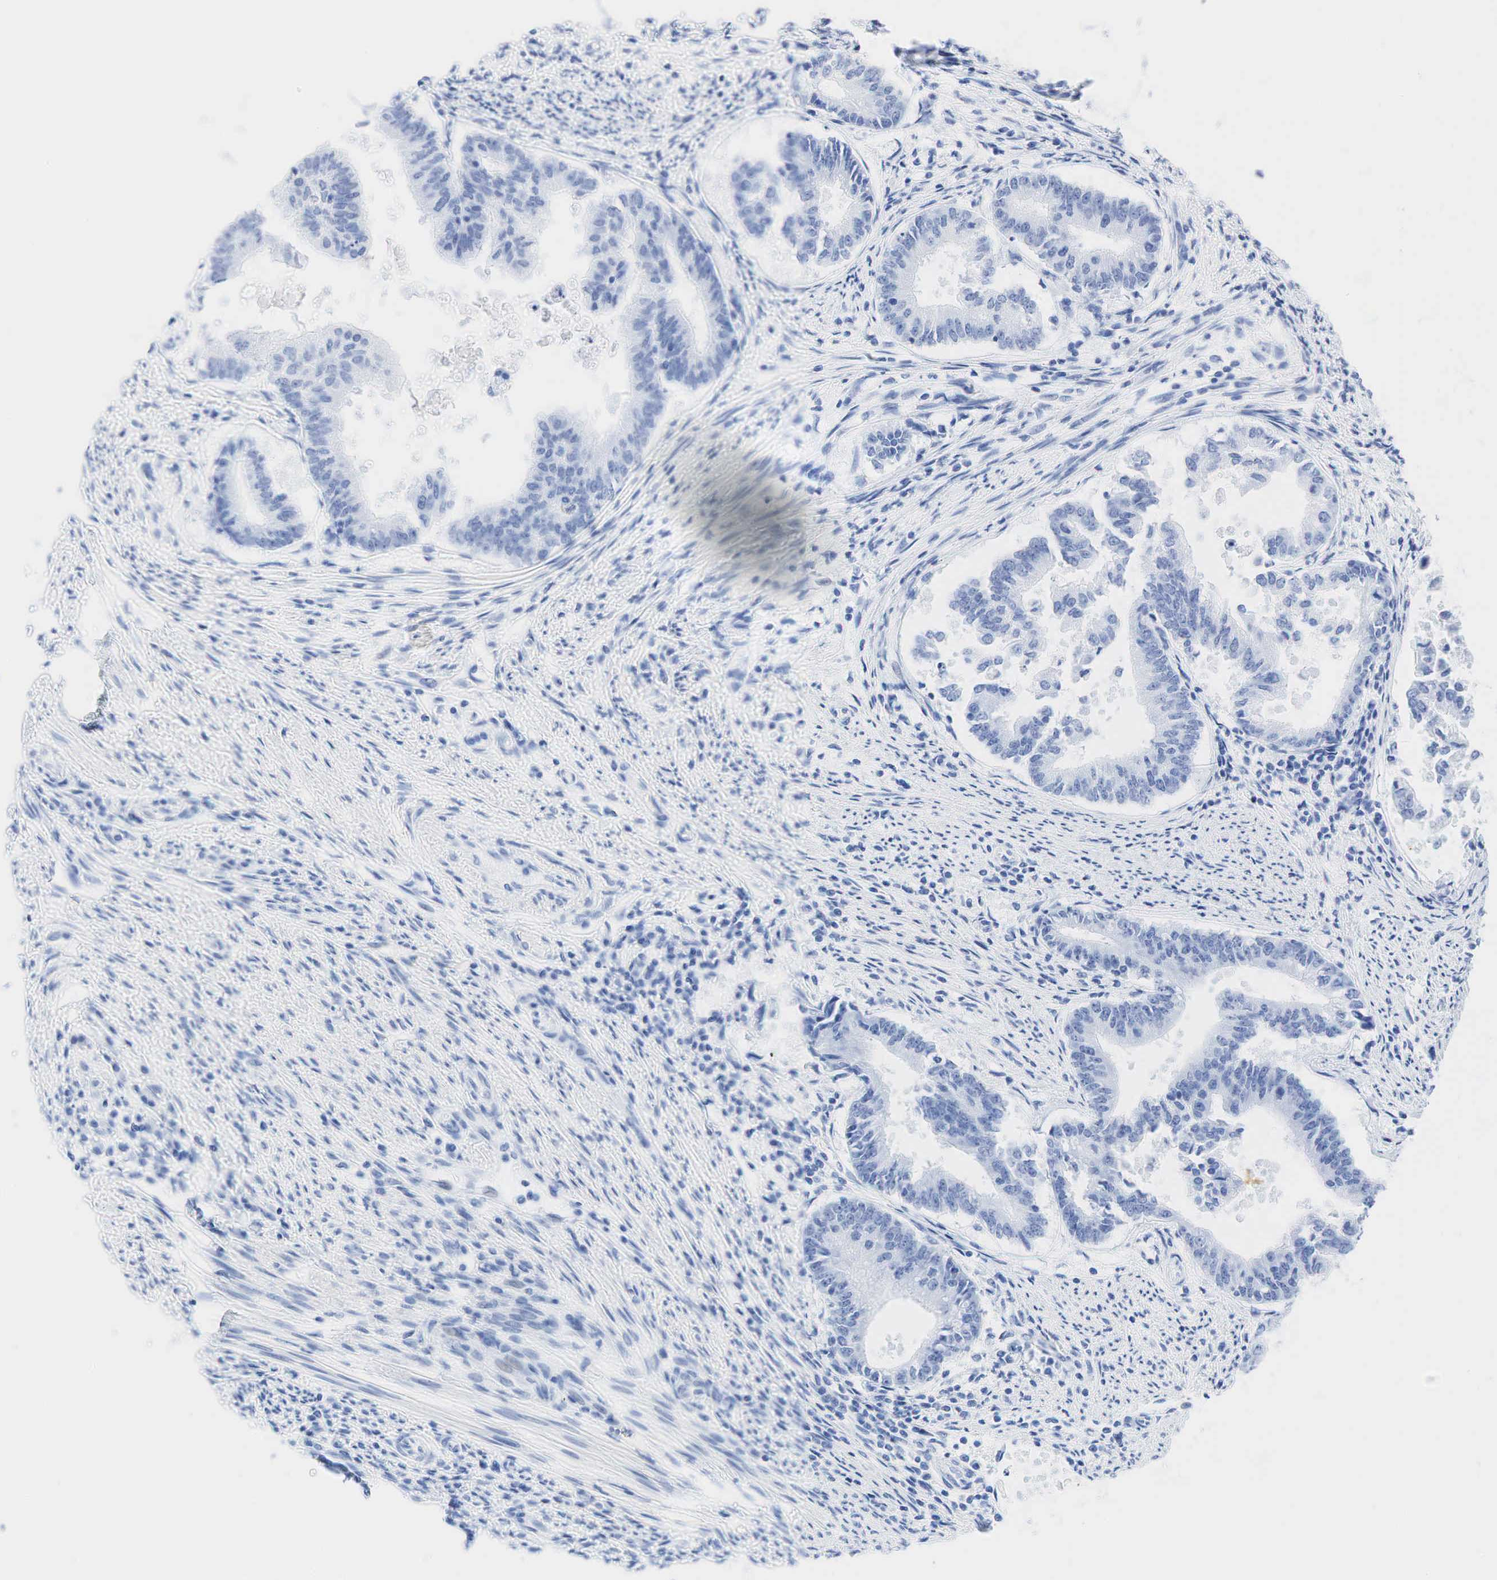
{"staining": {"intensity": "negative", "quantity": "none", "location": "none"}, "tissue": "endometrial cancer", "cell_type": "Tumor cells", "image_type": "cancer", "snomed": [{"axis": "morphology", "description": "Adenocarcinoma, NOS"}, {"axis": "topography", "description": "Endometrium"}], "caption": "This is an immunohistochemistry histopathology image of endometrial adenocarcinoma. There is no expression in tumor cells.", "gene": "INHA", "patient": {"sex": "female", "age": 63}}